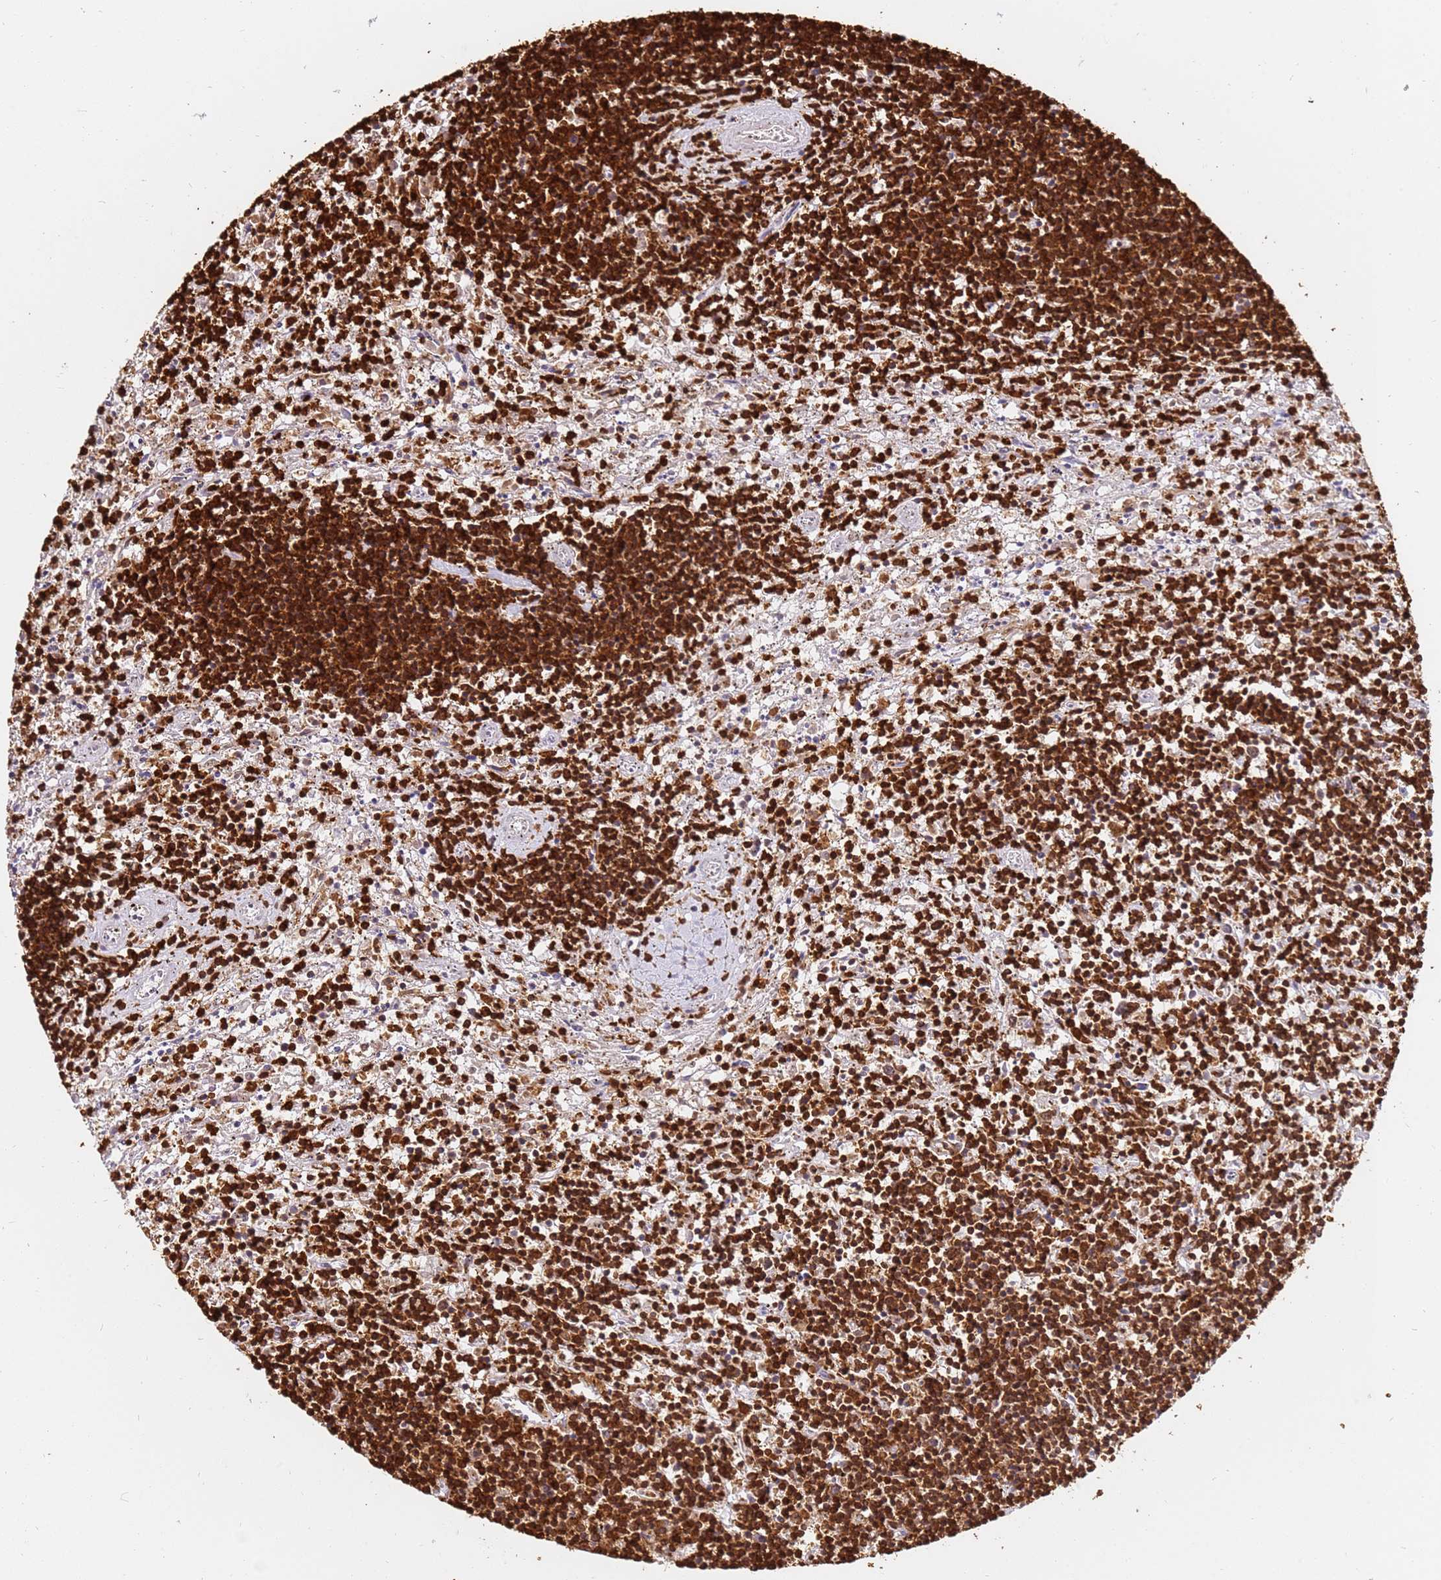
{"staining": {"intensity": "strong", "quantity": ">75%", "location": "cytoplasmic/membranous"}, "tissue": "lymphoma", "cell_type": "Tumor cells", "image_type": "cancer", "snomed": [{"axis": "morphology", "description": "Malignant lymphoma, non-Hodgkin's type, Low grade"}, {"axis": "topography", "description": "Spleen"}], "caption": "Strong cytoplasmic/membranous positivity is appreciated in approximately >75% of tumor cells in lymphoma.", "gene": "CORO1A", "patient": {"sex": "male", "age": 76}}